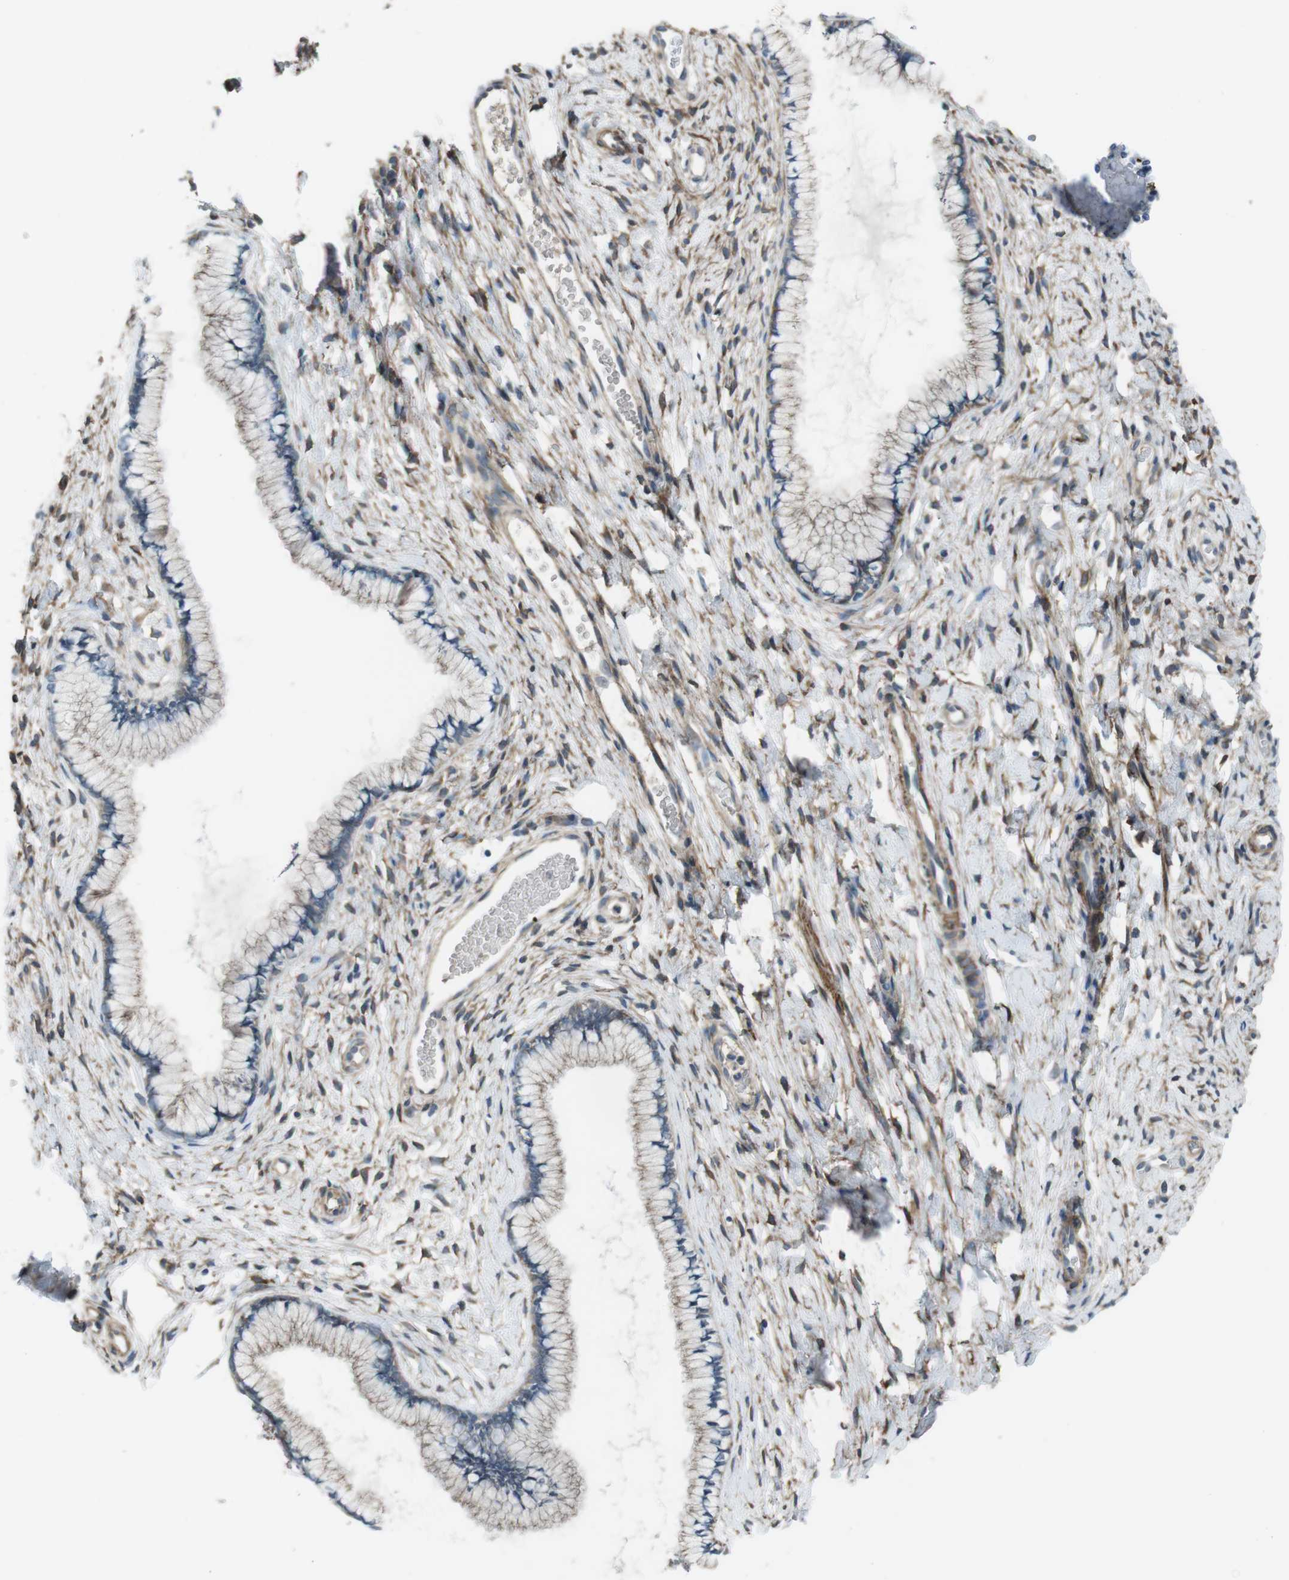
{"staining": {"intensity": "negative", "quantity": "none", "location": "none"}, "tissue": "cervix", "cell_type": "Glandular cells", "image_type": "normal", "snomed": [{"axis": "morphology", "description": "Normal tissue, NOS"}, {"axis": "topography", "description": "Cervix"}], "caption": "The photomicrograph demonstrates no significant positivity in glandular cells of cervix. (Brightfield microscopy of DAB immunohistochemistry (IHC) at high magnification).", "gene": "ANK2", "patient": {"sex": "female", "age": 65}}